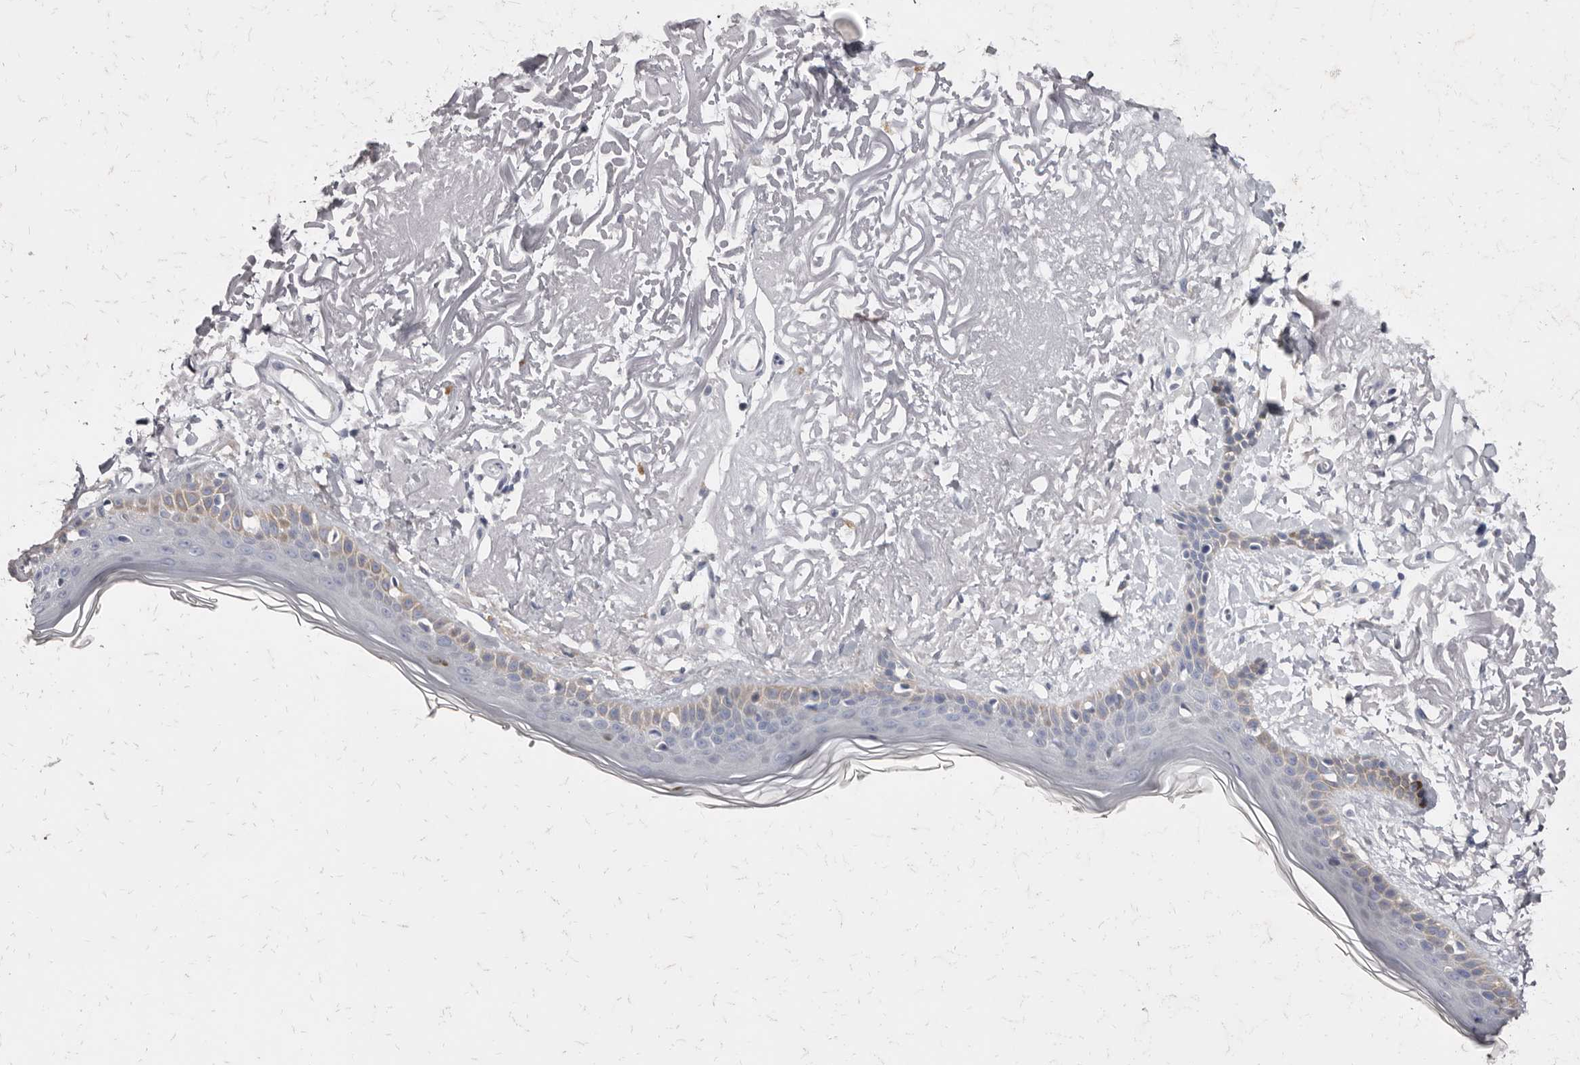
{"staining": {"intensity": "negative", "quantity": "none", "location": "none"}, "tissue": "skin", "cell_type": "Fibroblasts", "image_type": "normal", "snomed": [{"axis": "morphology", "description": "Normal tissue, NOS"}, {"axis": "topography", "description": "Skin"}, {"axis": "topography", "description": "Skeletal muscle"}], "caption": "This is a histopathology image of immunohistochemistry staining of benign skin, which shows no staining in fibroblasts.", "gene": "CYP2E1", "patient": {"sex": "male", "age": 83}}